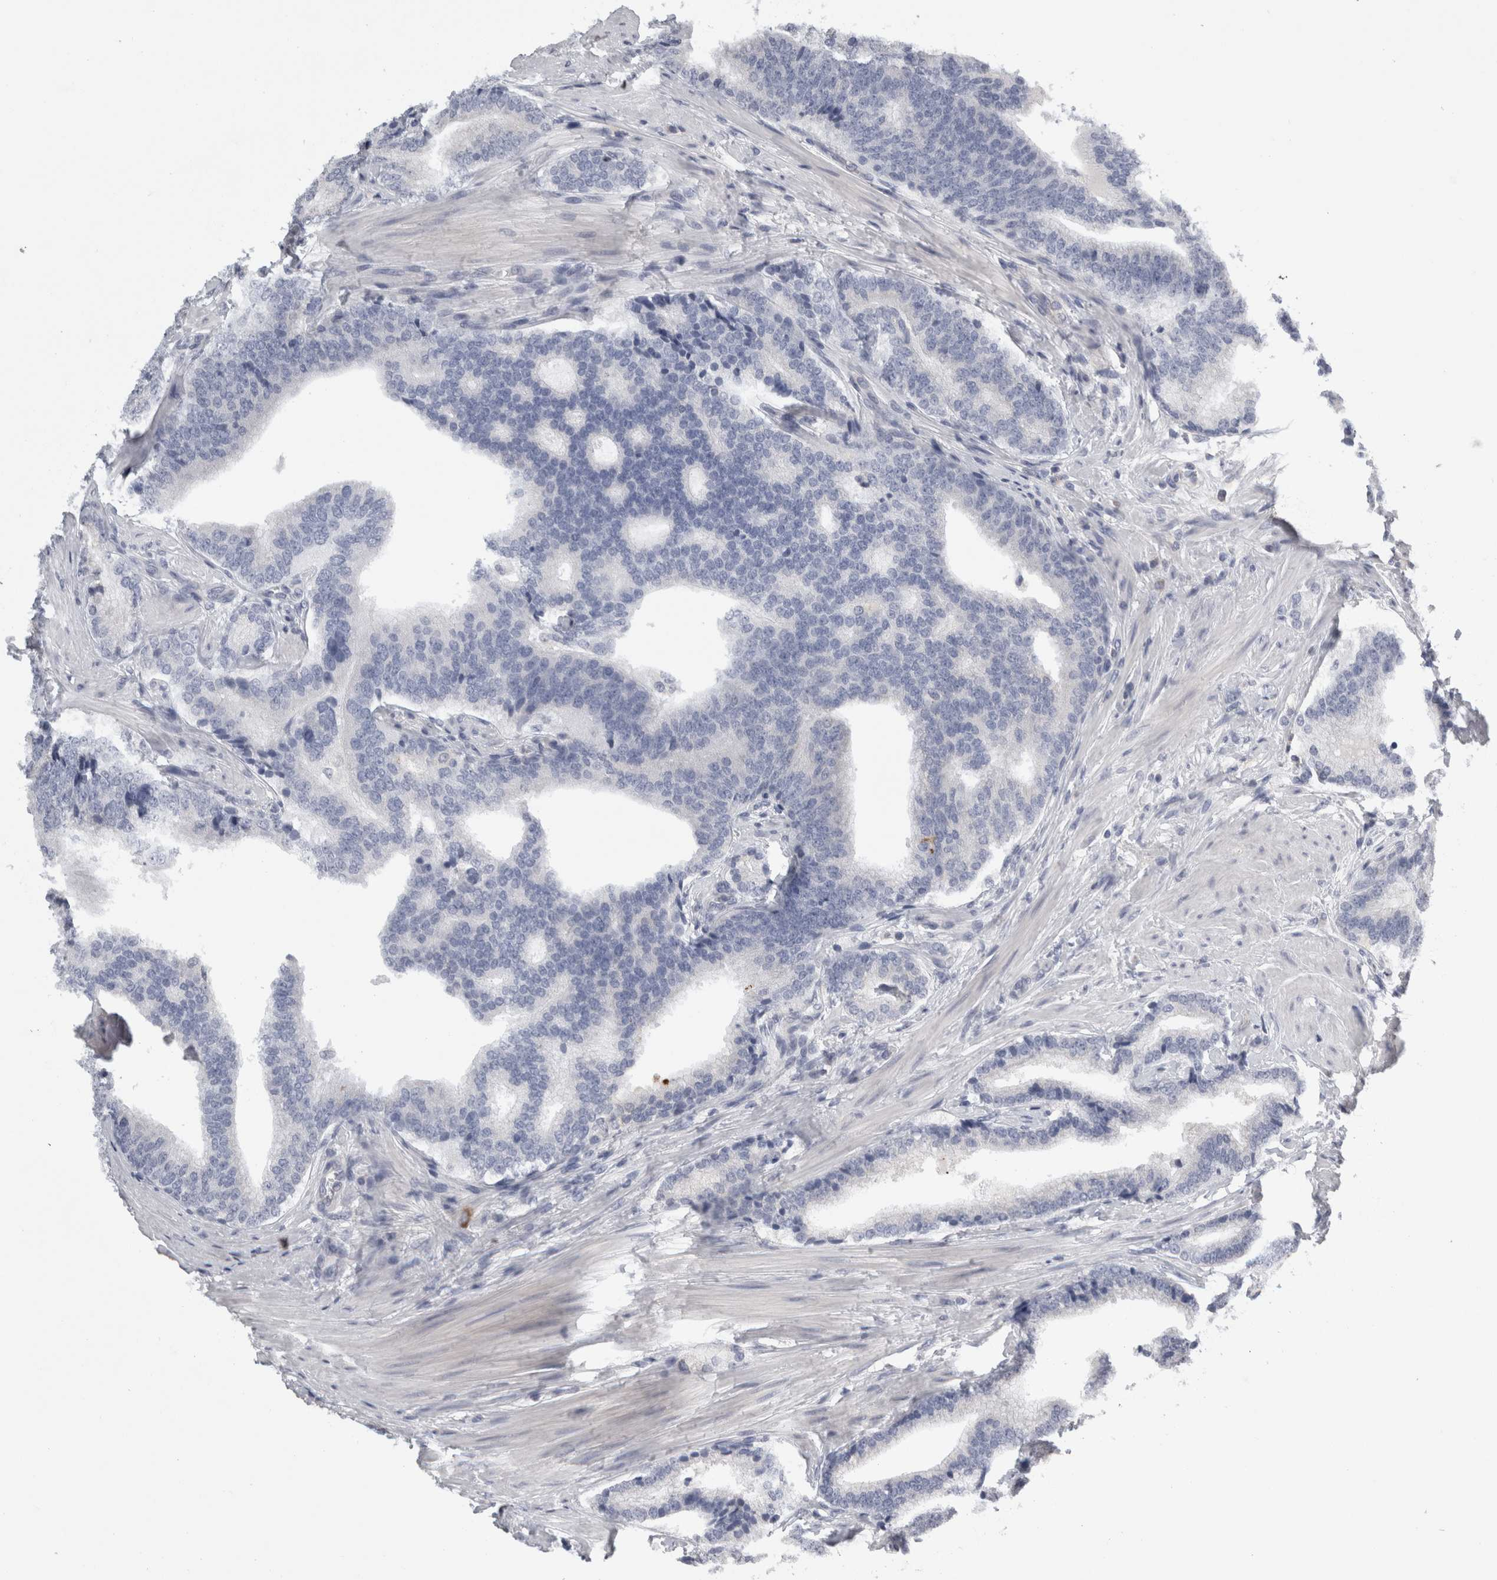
{"staining": {"intensity": "negative", "quantity": "none", "location": "none"}, "tissue": "prostate cancer", "cell_type": "Tumor cells", "image_type": "cancer", "snomed": [{"axis": "morphology", "description": "Adenocarcinoma, High grade"}, {"axis": "topography", "description": "Prostate"}], "caption": "High magnification brightfield microscopy of prostate cancer stained with DAB (3,3'-diaminobenzidine) (brown) and counterstained with hematoxylin (blue): tumor cells show no significant staining. (DAB (3,3'-diaminobenzidine) IHC, high magnification).", "gene": "TCAP", "patient": {"sex": "male", "age": 55}}